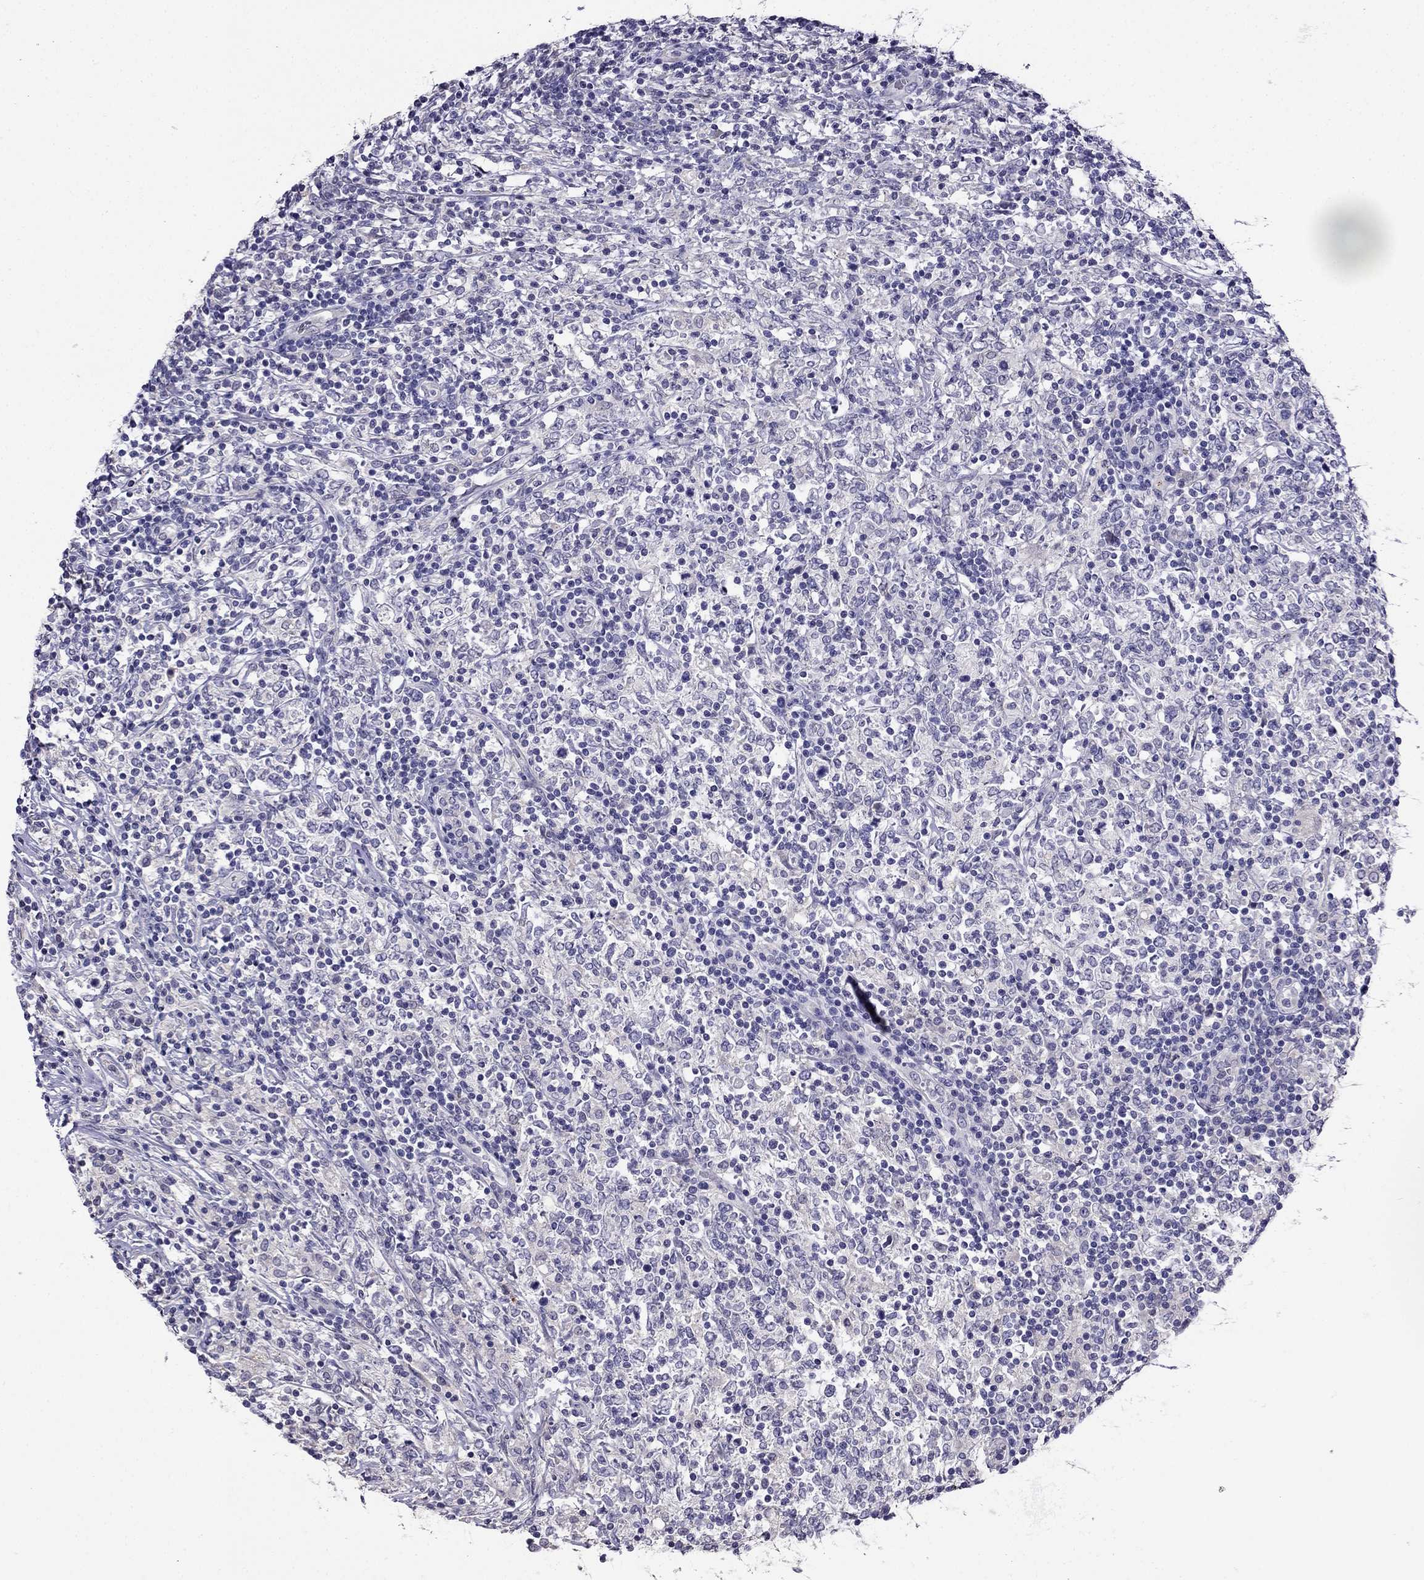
{"staining": {"intensity": "negative", "quantity": "none", "location": "none"}, "tissue": "lymphoma", "cell_type": "Tumor cells", "image_type": "cancer", "snomed": [{"axis": "morphology", "description": "Malignant lymphoma, non-Hodgkin's type, High grade"}, {"axis": "topography", "description": "Lymph node"}], "caption": "The immunohistochemistry (IHC) photomicrograph has no significant staining in tumor cells of lymphoma tissue.", "gene": "SCNN1D", "patient": {"sex": "female", "age": 84}}